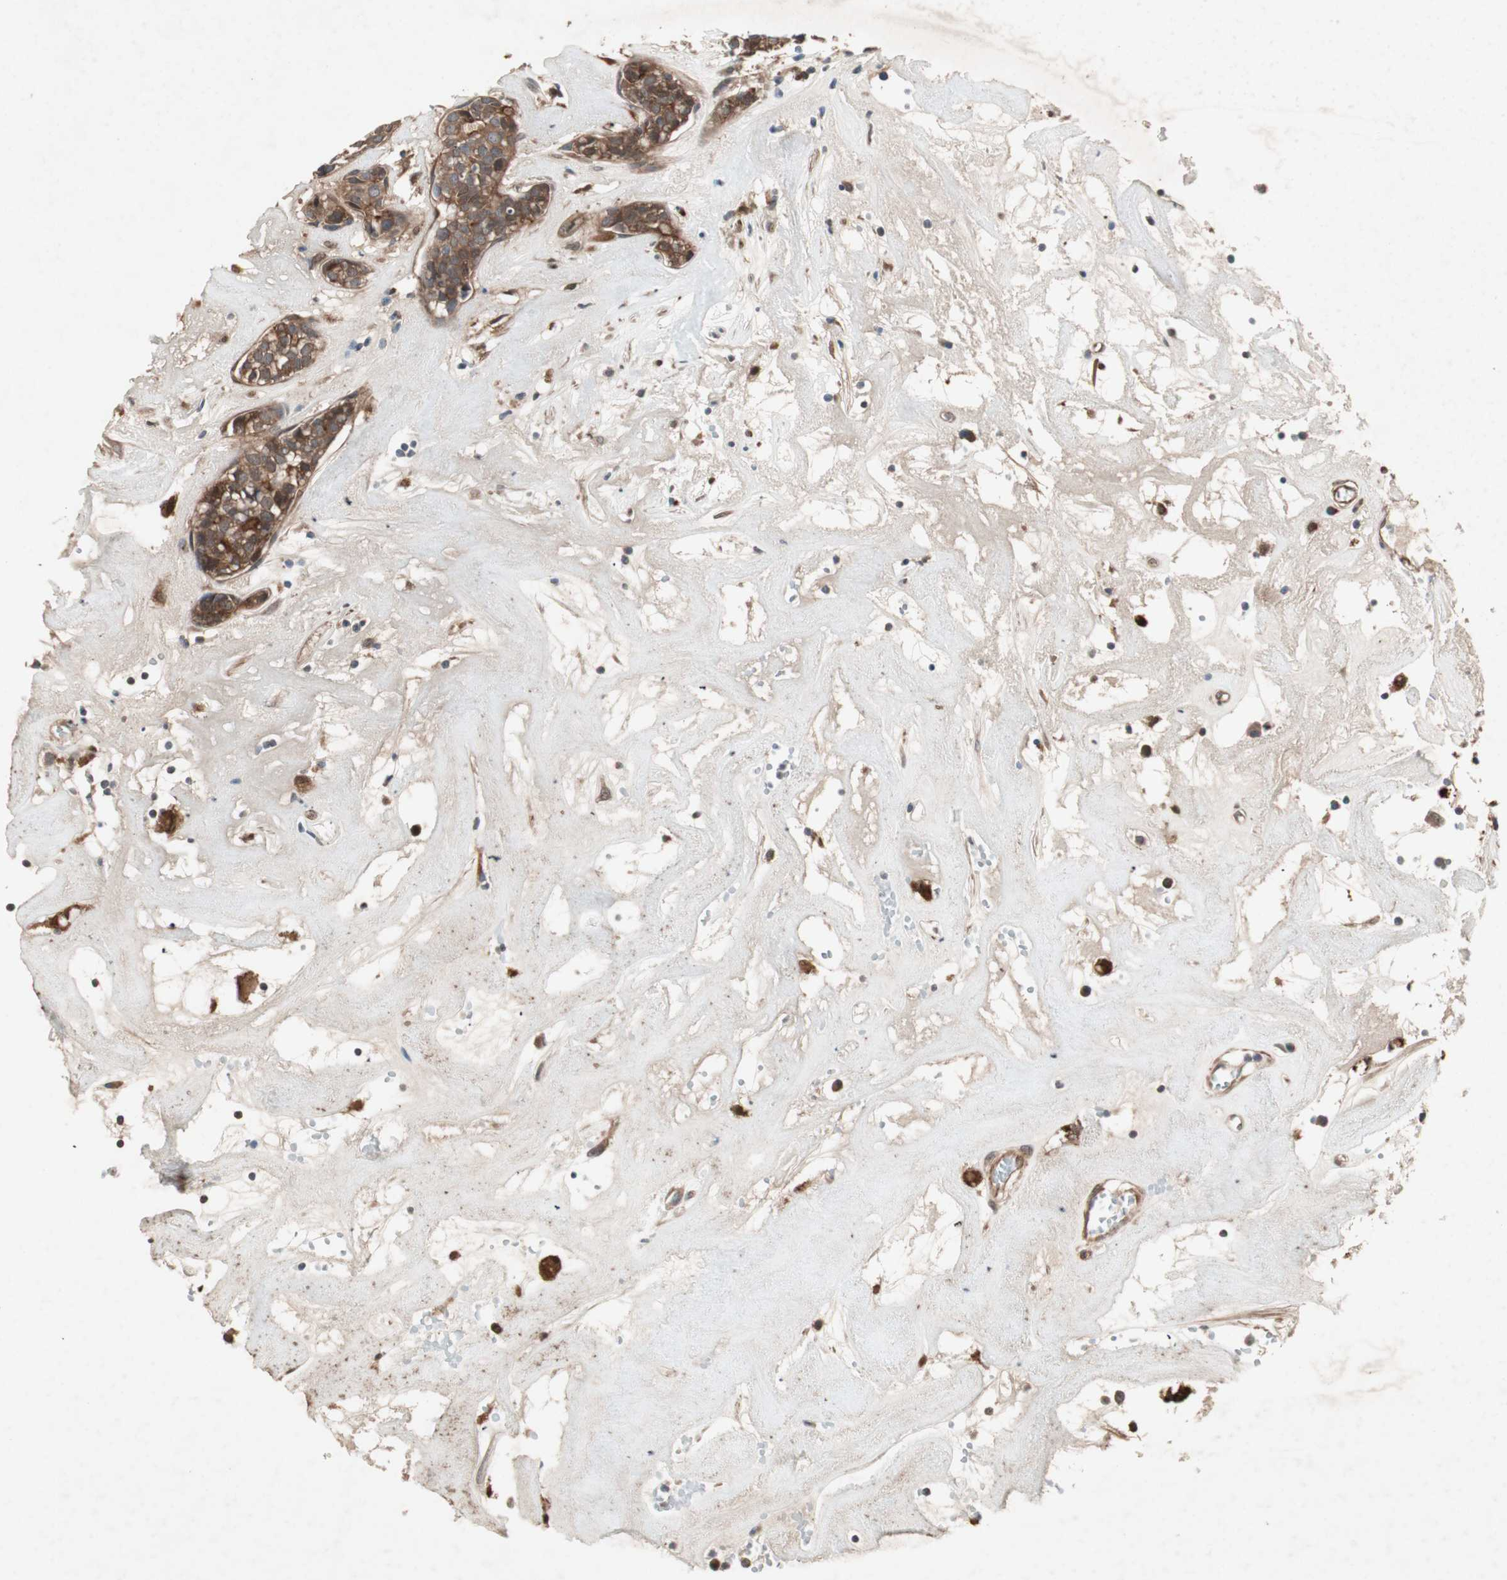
{"staining": {"intensity": "moderate", "quantity": ">75%", "location": "cytoplasmic/membranous"}, "tissue": "head and neck cancer", "cell_type": "Tumor cells", "image_type": "cancer", "snomed": [{"axis": "morphology", "description": "Adenocarcinoma, NOS"}, {"axis": "topography", "description": "Salivary gland"}, {"axis": "topography", "description": "Head-Neck"}], "caption": "Immunohistochemical staining of human head and neck cancer (adenocarcinoma) shows moderate cytoplasmic/membranous protein staining in about >75% of tumor cells.", "gene": "SDSL", "patient": {"sex": "female", "age": 65}}